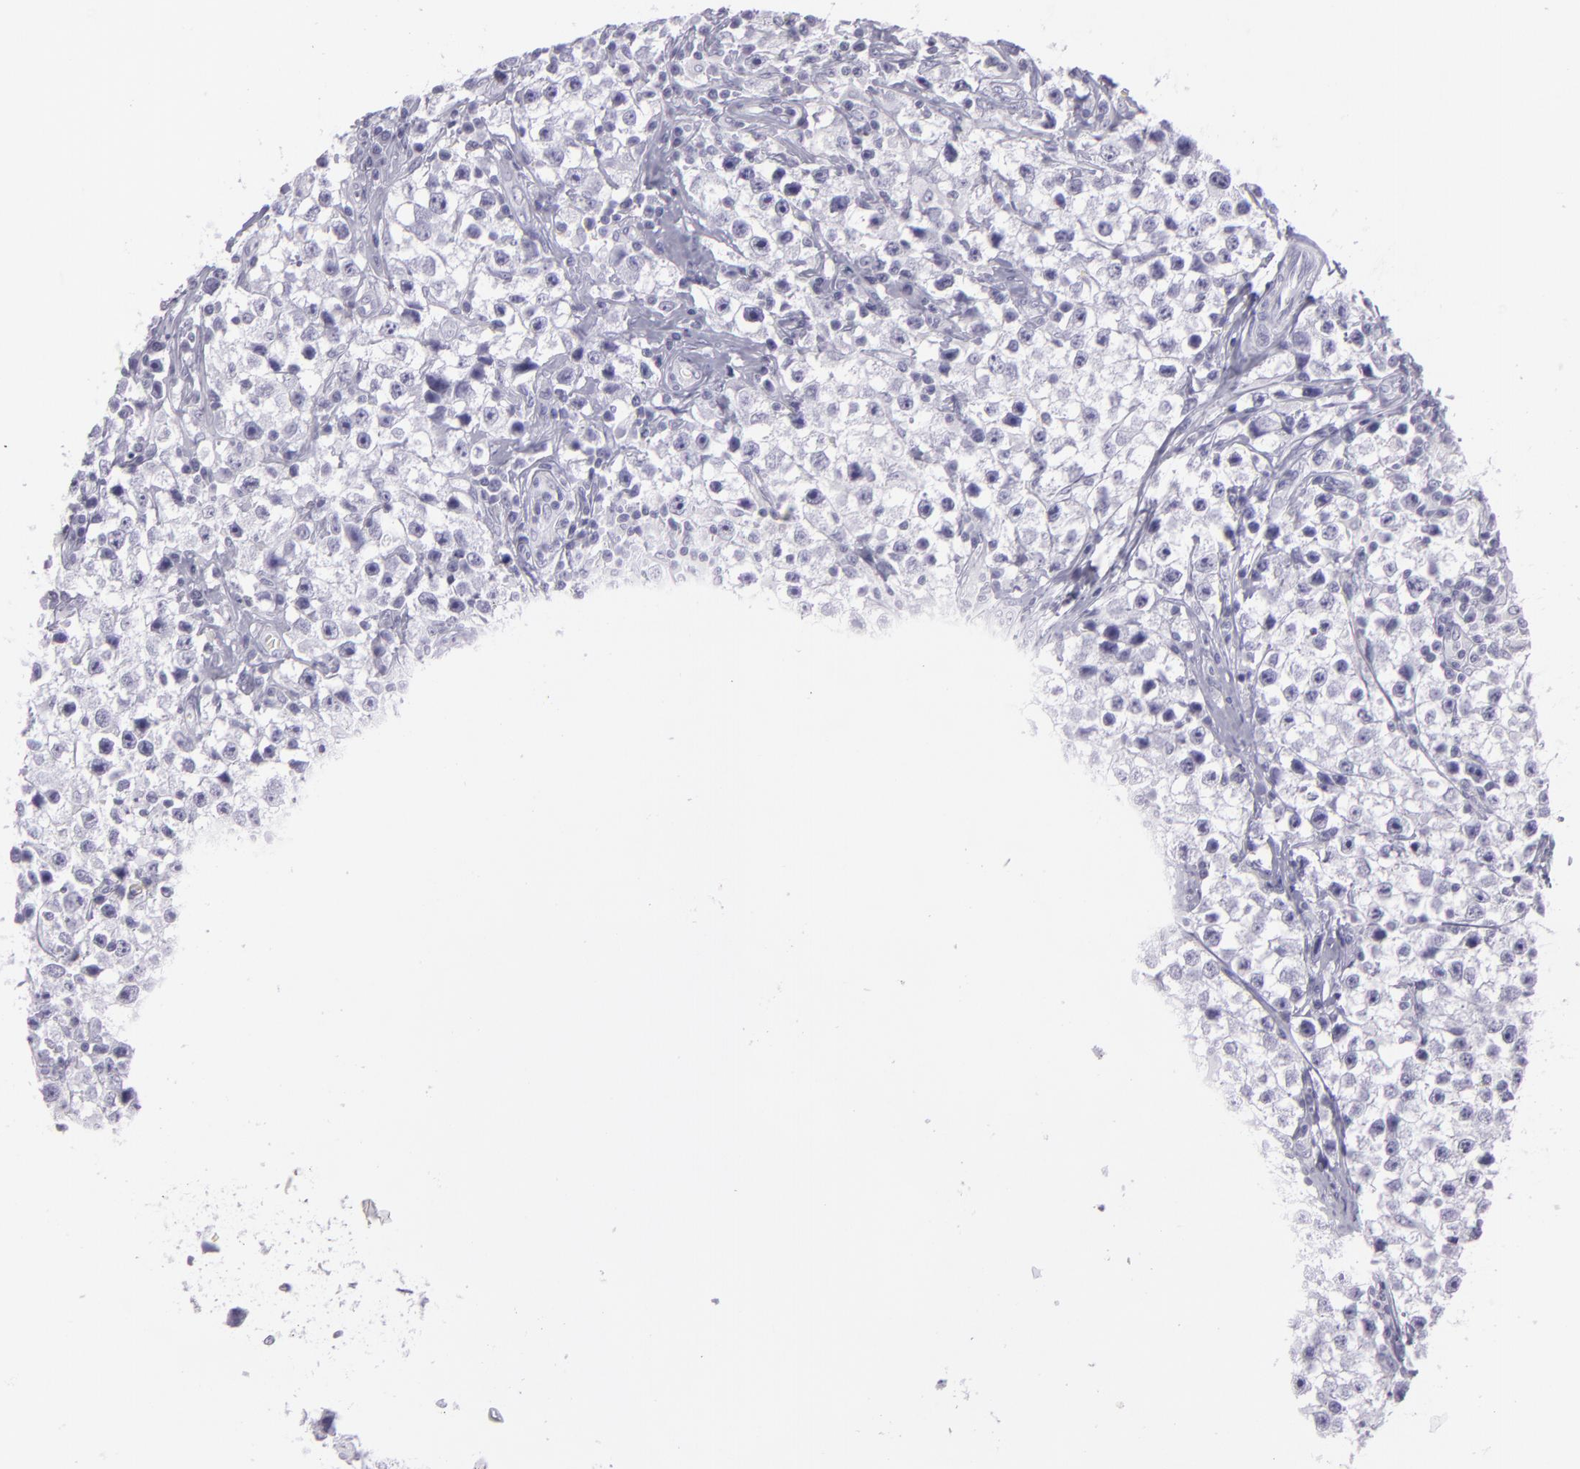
{"staining": {"intensity": "negative", "quantity": "none", "location": "none"}, "tissue": "testis cancer", "cell_type": "Tumor cells", "image_type": "cancer", "snomed": [{"axis": "morphology", "description": "Seminoma, NOS"}, {"axis": "topography", "description": "Testis"}], "caption": "IHC image of neoplastic tissue: testis seminoma stained with DAB shows no significant protein positivity in tumor cells.", "gene": "MUC6", "patient": {"sex": "male", "age": 35}}